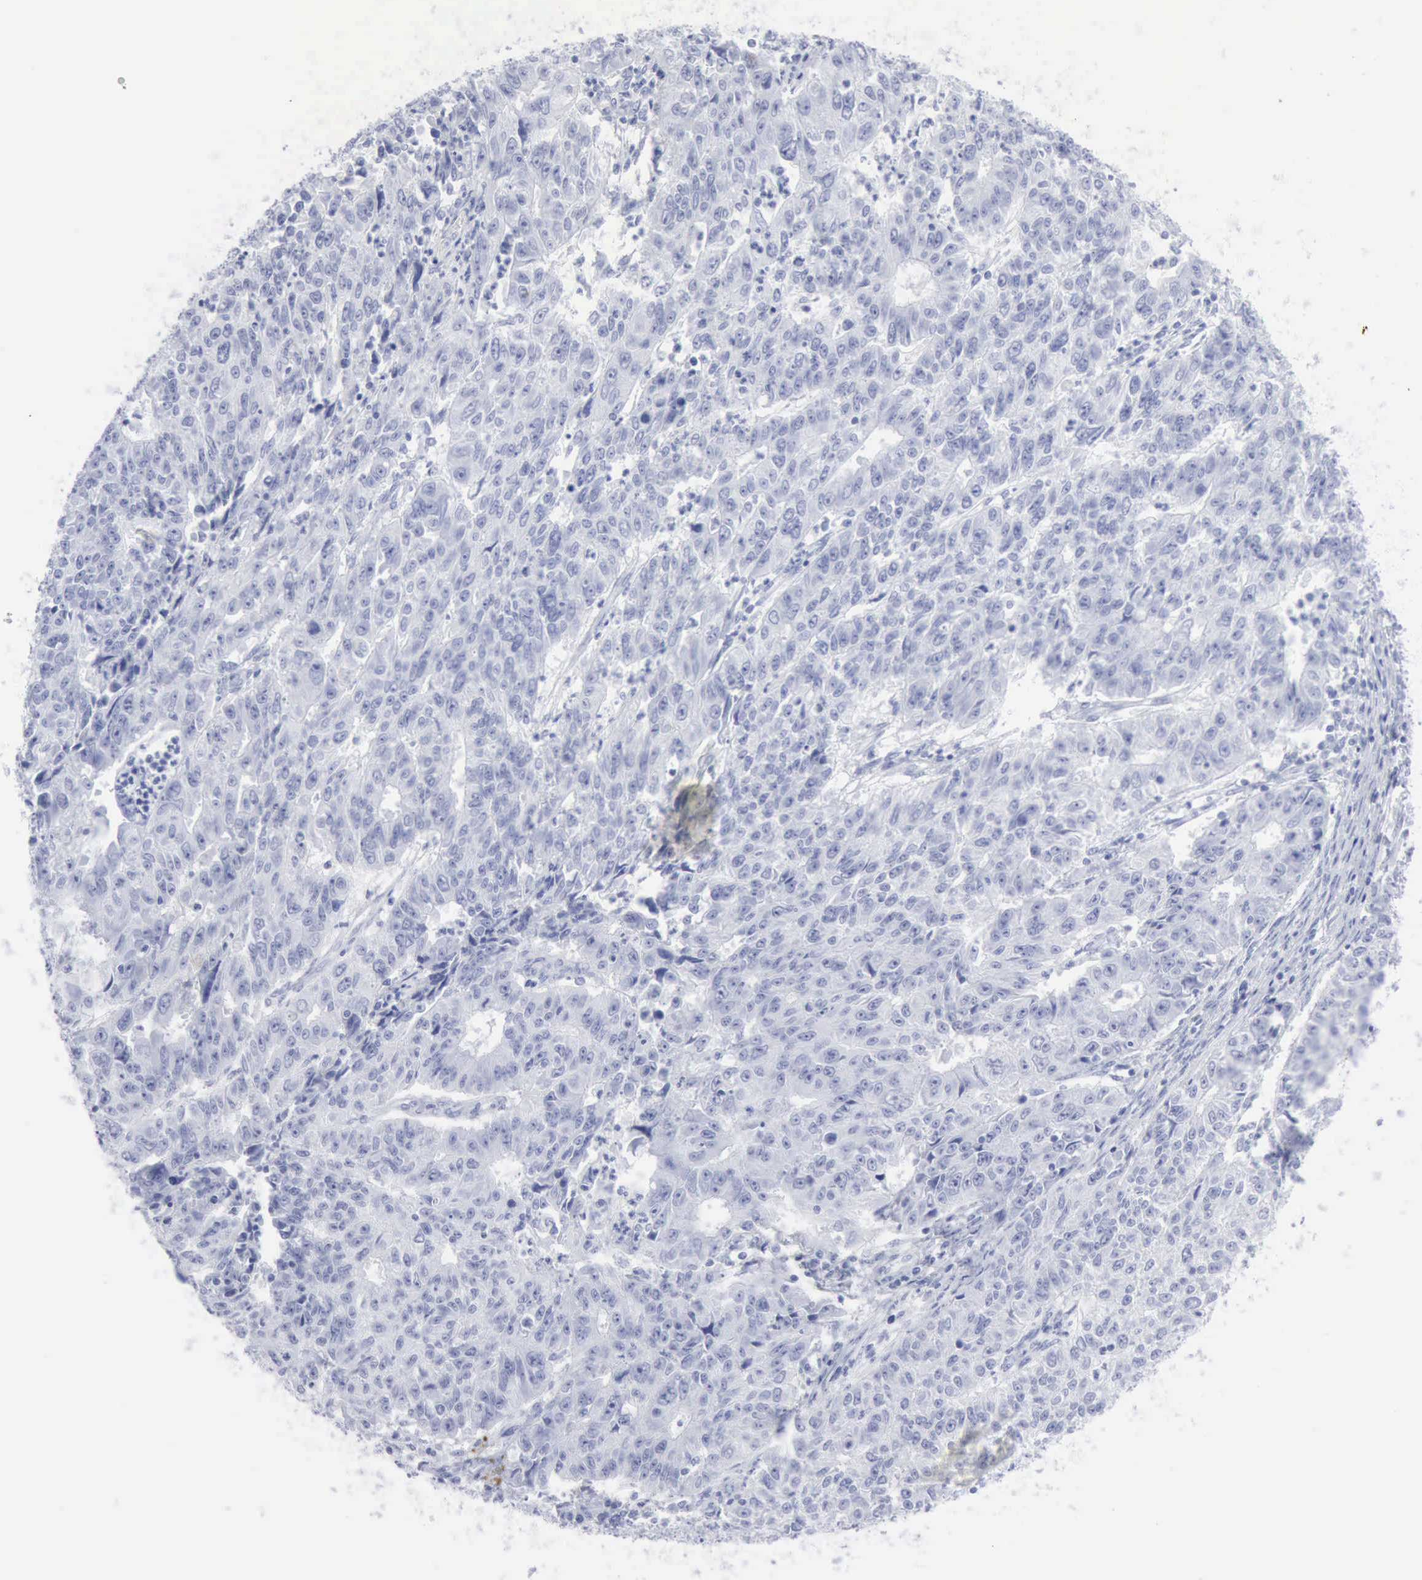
{"staining": {"intensity": "negative", "quantity": "none", "location": "none"}, "tissue": "endometrial cancer", "cell_type": "Tumor cells", "image_type": "cancer", "snomed": [{"axis": "morphology", "description": "Adenocarcinoma, NOS"}, {"axis": "topography", "description": "Endometrium"}], "caption": "Tumor cells are negative for protein expression in human endometrial cancer (adenocarcinoma).", "gene": "CMA1", "patient": {"sex": "female", "age": 42}}